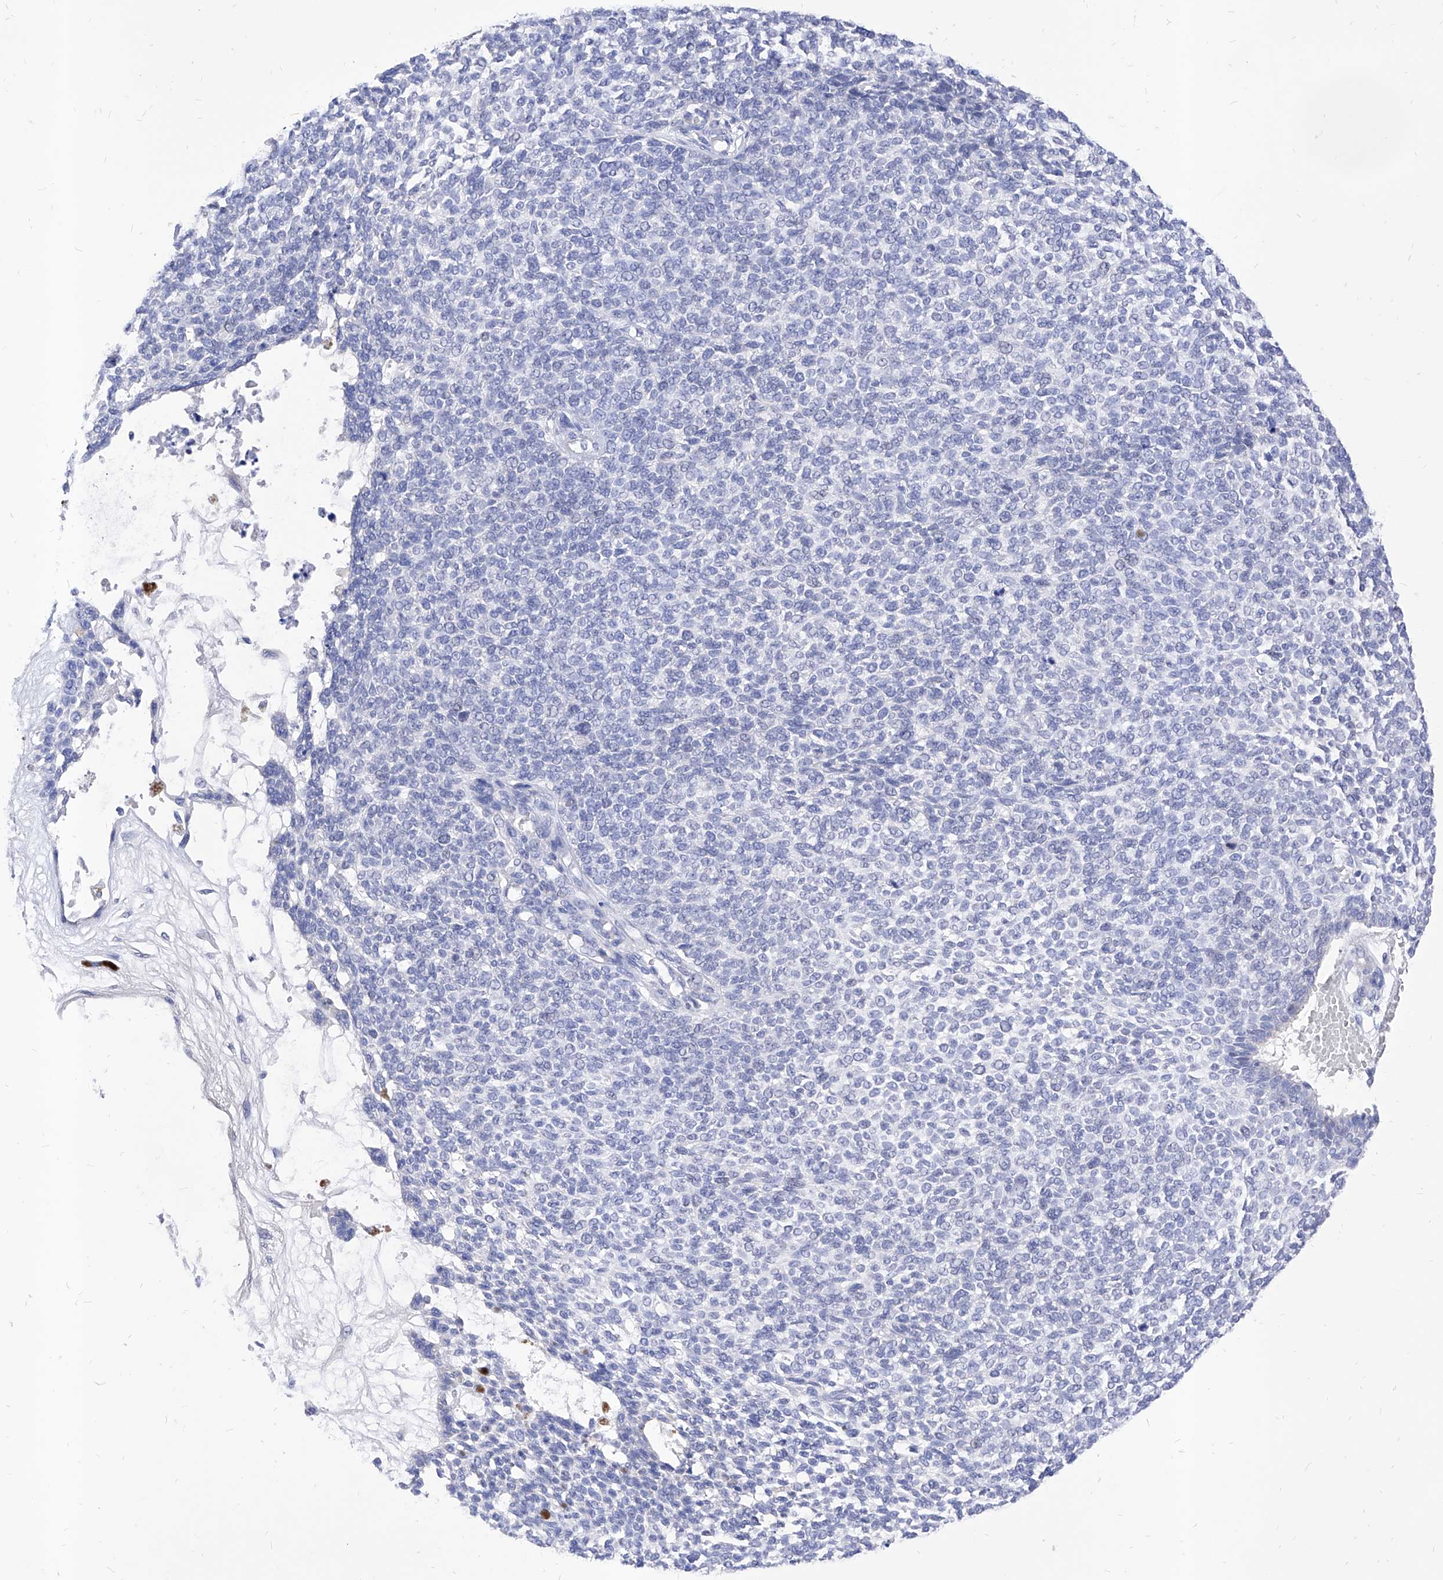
{"staining": {"intensity": "negative", "quantity": "none", "location": "none"}, "tissue": "skin cancer", "cell_type": "Tumor cells", "image_type": "cancer", "snomed": [{"axis": "morphology", "description": "Basal cell carcinoma"}, {"axis": "topography", "description": "Skin"}], "caption": "There is no significant positivity in tumor cells of skin cancer (basal cell carcinoma).", "gene": "VAX1", "patient": {"sex": "female", "age": 84}}